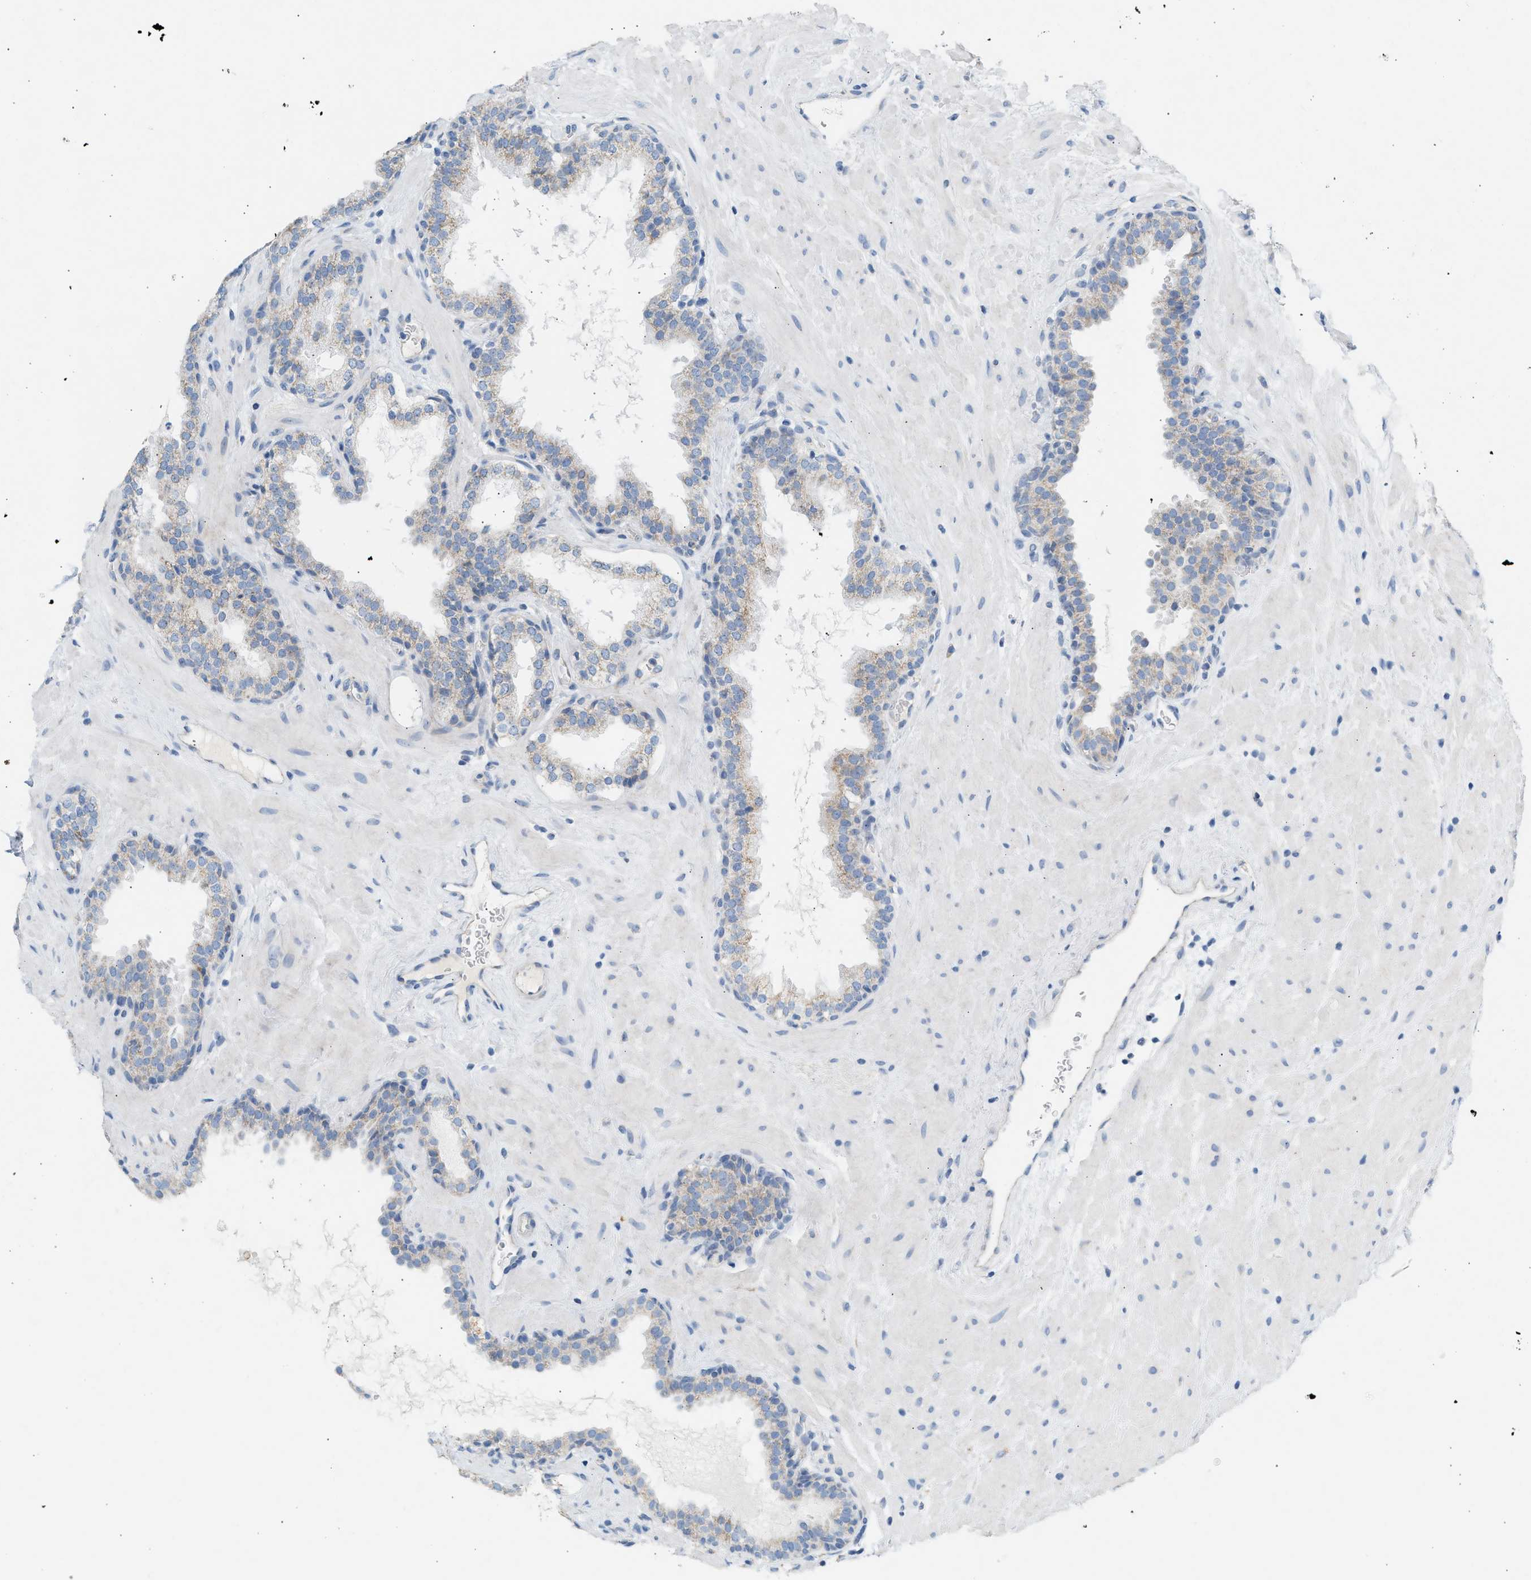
{"staining": {"intensity": "weak", "quantity": "25%-75%", "location": "cytoplasmic/membranous"}, "tissue": "prostate", "cell_type": "Glandular cells", "image_type": "normal", "snomed": [{"axis": "morphology", "description": "Normal tissue, NOS"}, {"axis": "topography", "description": "Prostate"}], "caption": "IHC histopathology image of benign prostate: human prostate stained using immunohistochemistry (IHC) exhibits low levels of weak protein expression localized specifically in the cytoplasmic/membranous of glandular cells, appearing as a cytoplasmic/membranous brown color.", "gene": "NDUFS8", "patient": {"sex": "male", "age": 51}}